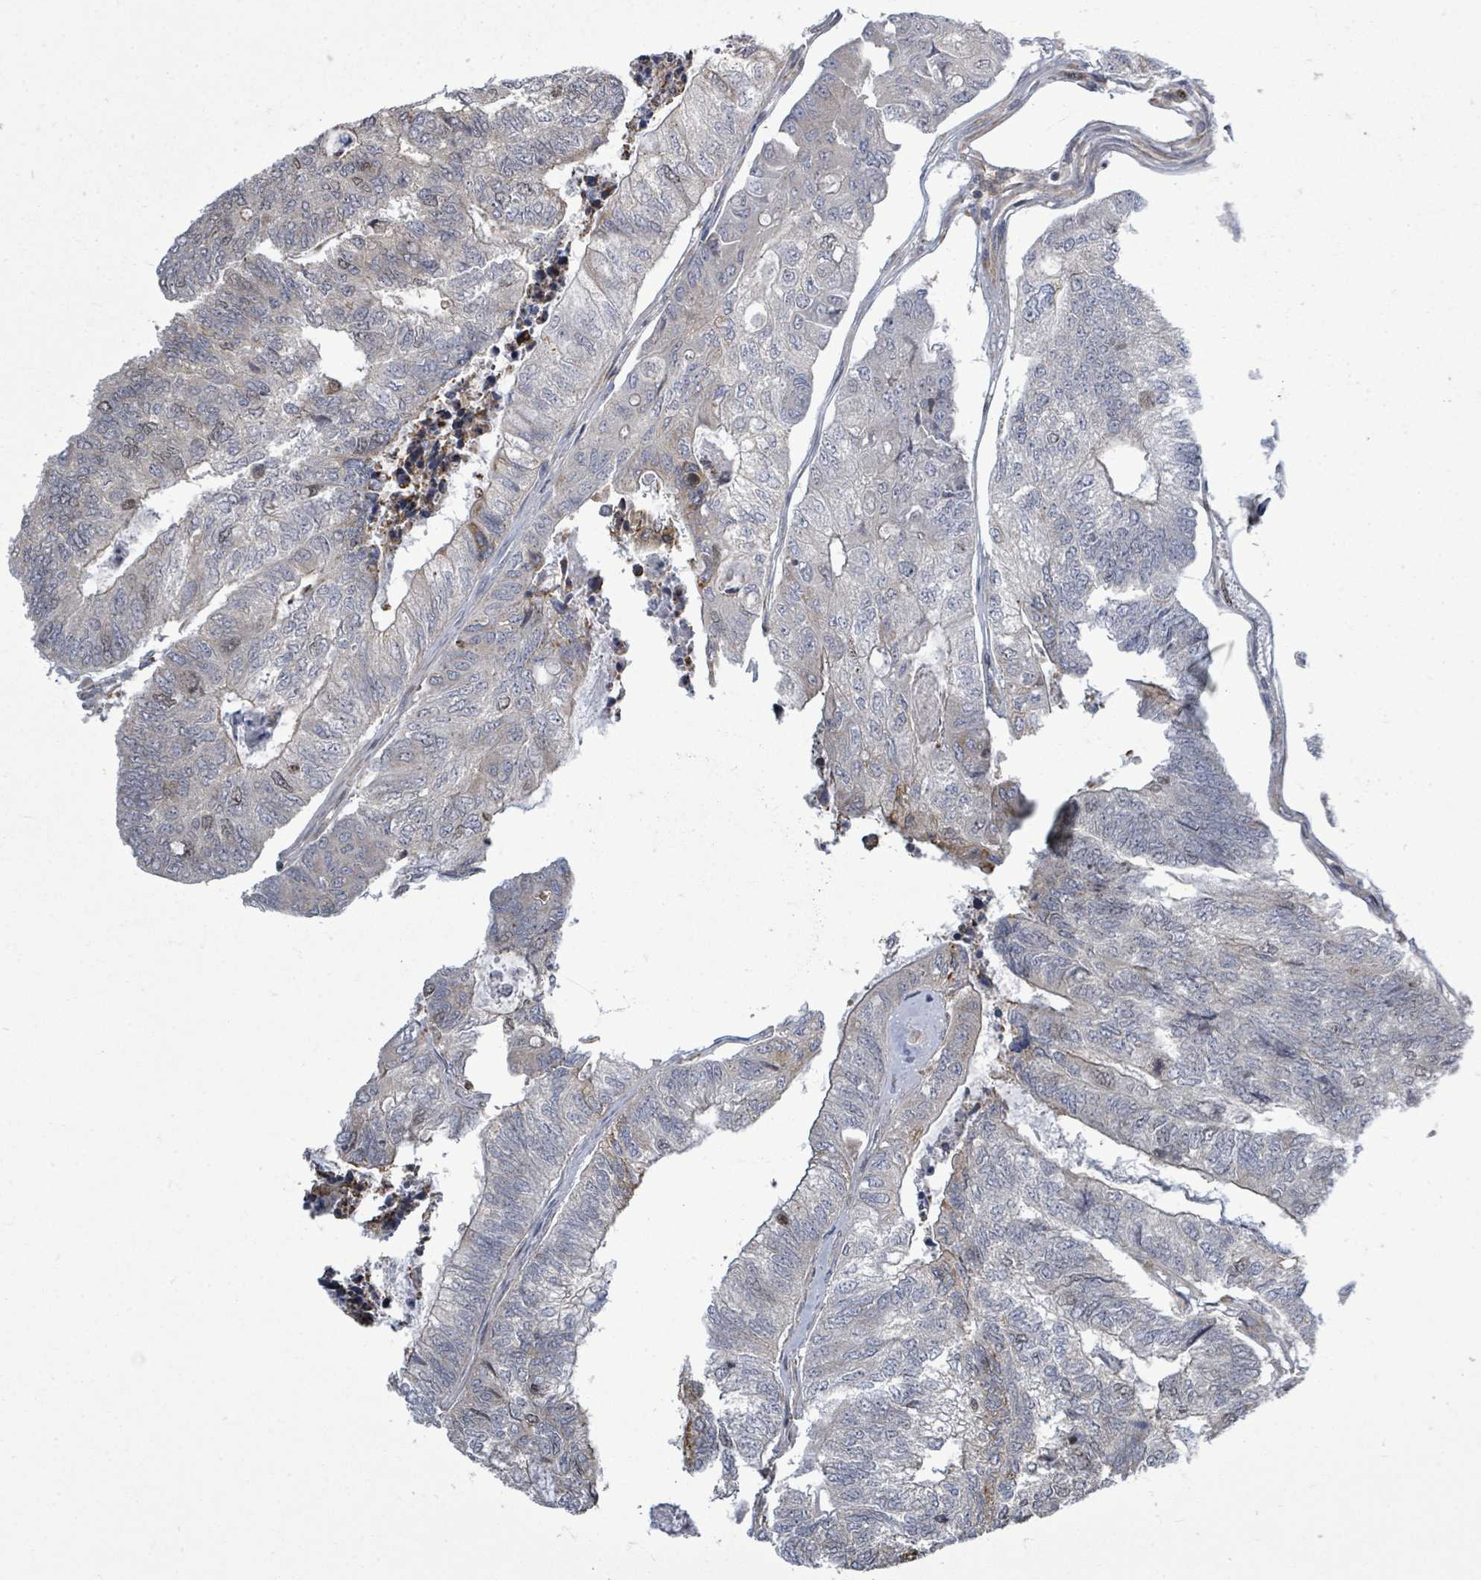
{"staining": {"intensity": "weak", "quantity": "<25%", "location": "nuclear"}, "tissue": "colorectal cancer", "cell_type": "Tumor cells", "image_type": "cancer", "snomed": [{"axis": "morphology", "description": "Adenocarcinoma, NOS"}, {"axis": "topography", "description": "Colon"}], "caption": "IHC of colorectal adenocarcinoma exhibits no expression in tumor cells.", "gene": "PAPSS1", "patient": {"sex": "female", "age": 67}}